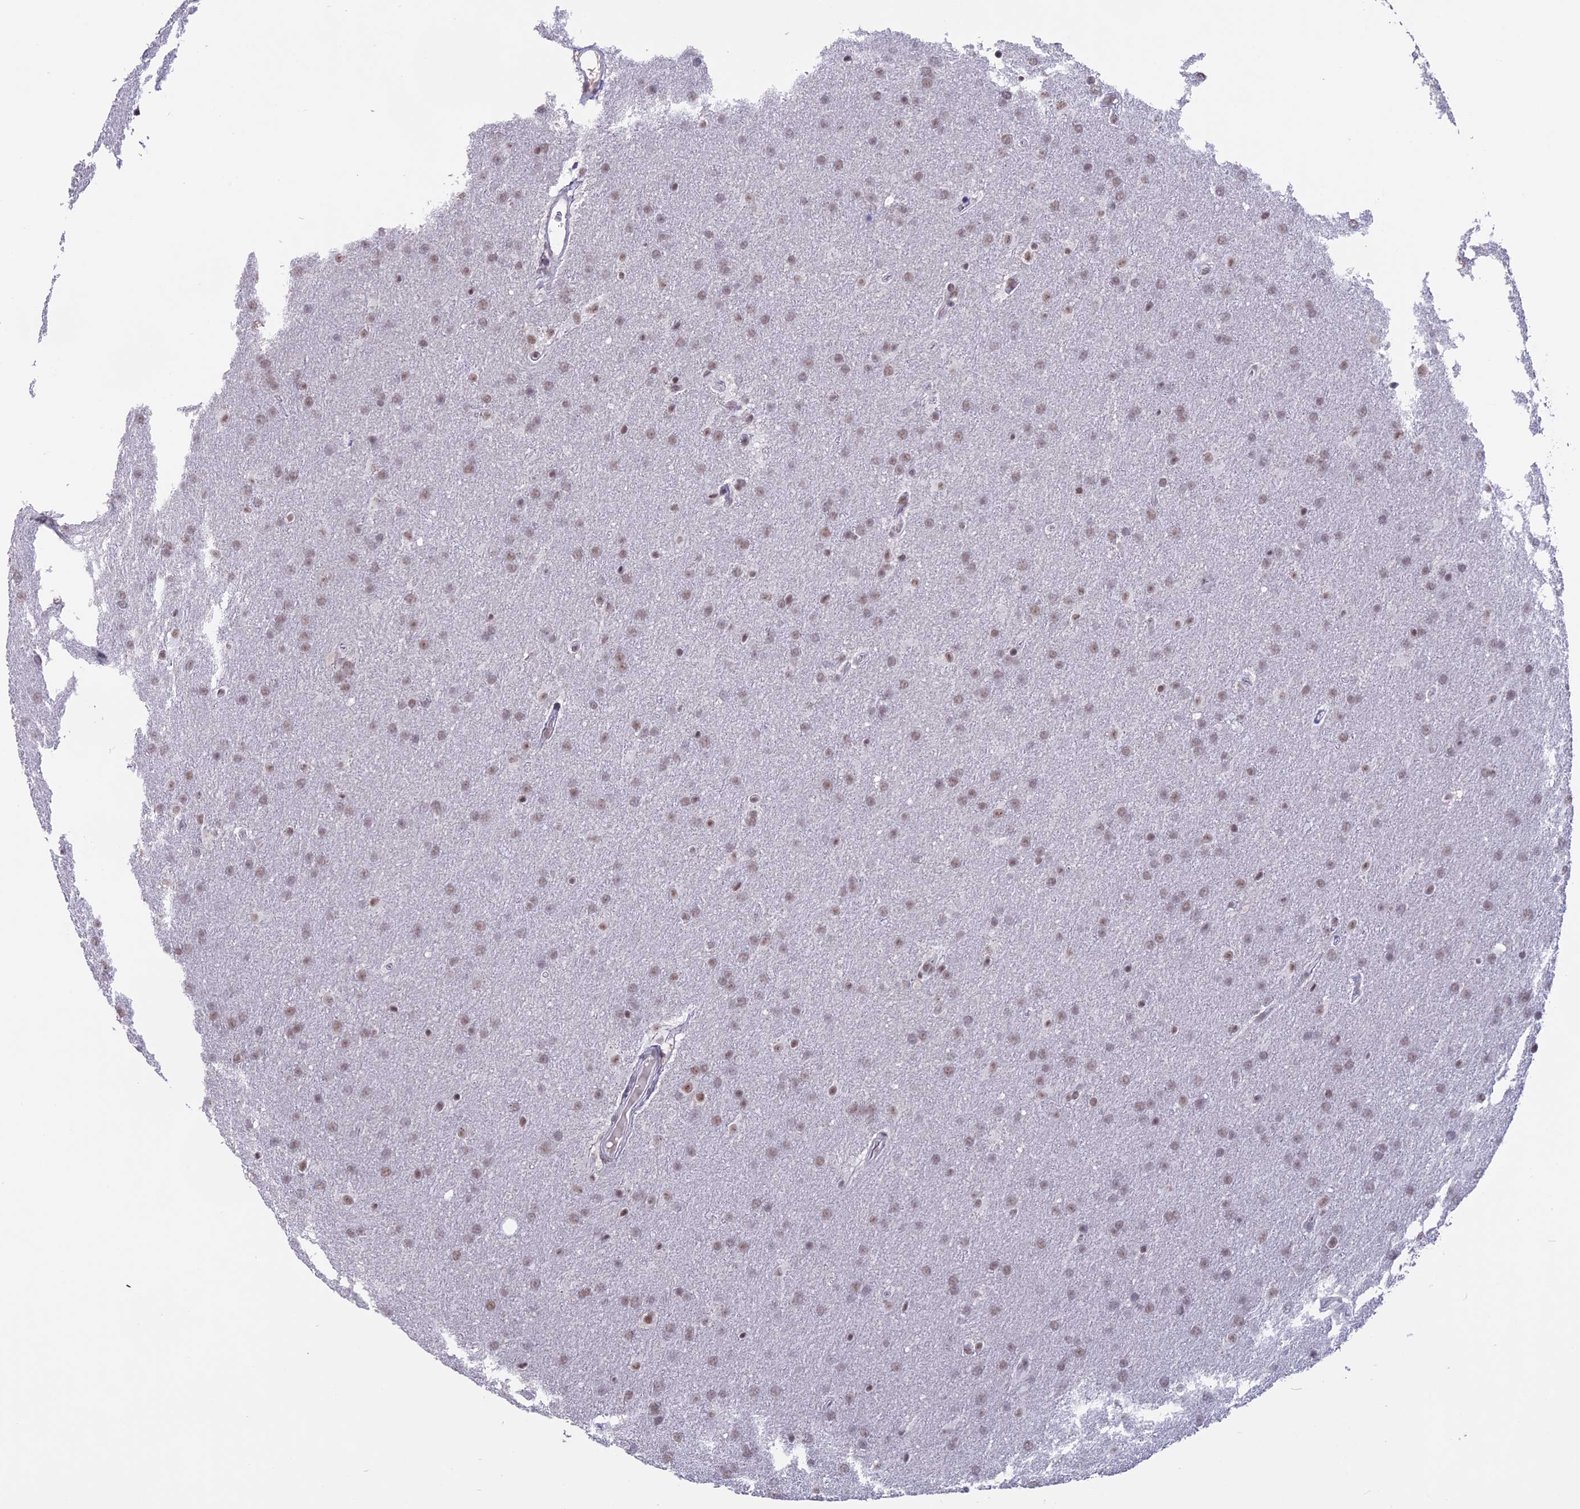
{"staining": {"intensity": "weak", "quantity": ">75%", "location": "nuclear"}, "tissue": "glioma", "cell_type": "Tumor cells", "image_type": "cancer", "snomed": [{"axis": "morphology", "description": "Glioma, malignant, Low grade"}, {"axis": "topography", "description": "Brain"}], "caption": "Immunohistochemistry (IHC) histopathology image of human glioma stained for a protein (brown), which shows low levels of weak nuclear staining in about >75% of tumor cells.", "gene": "SETD2", "patient": {"sex": "female", "age": 32}}